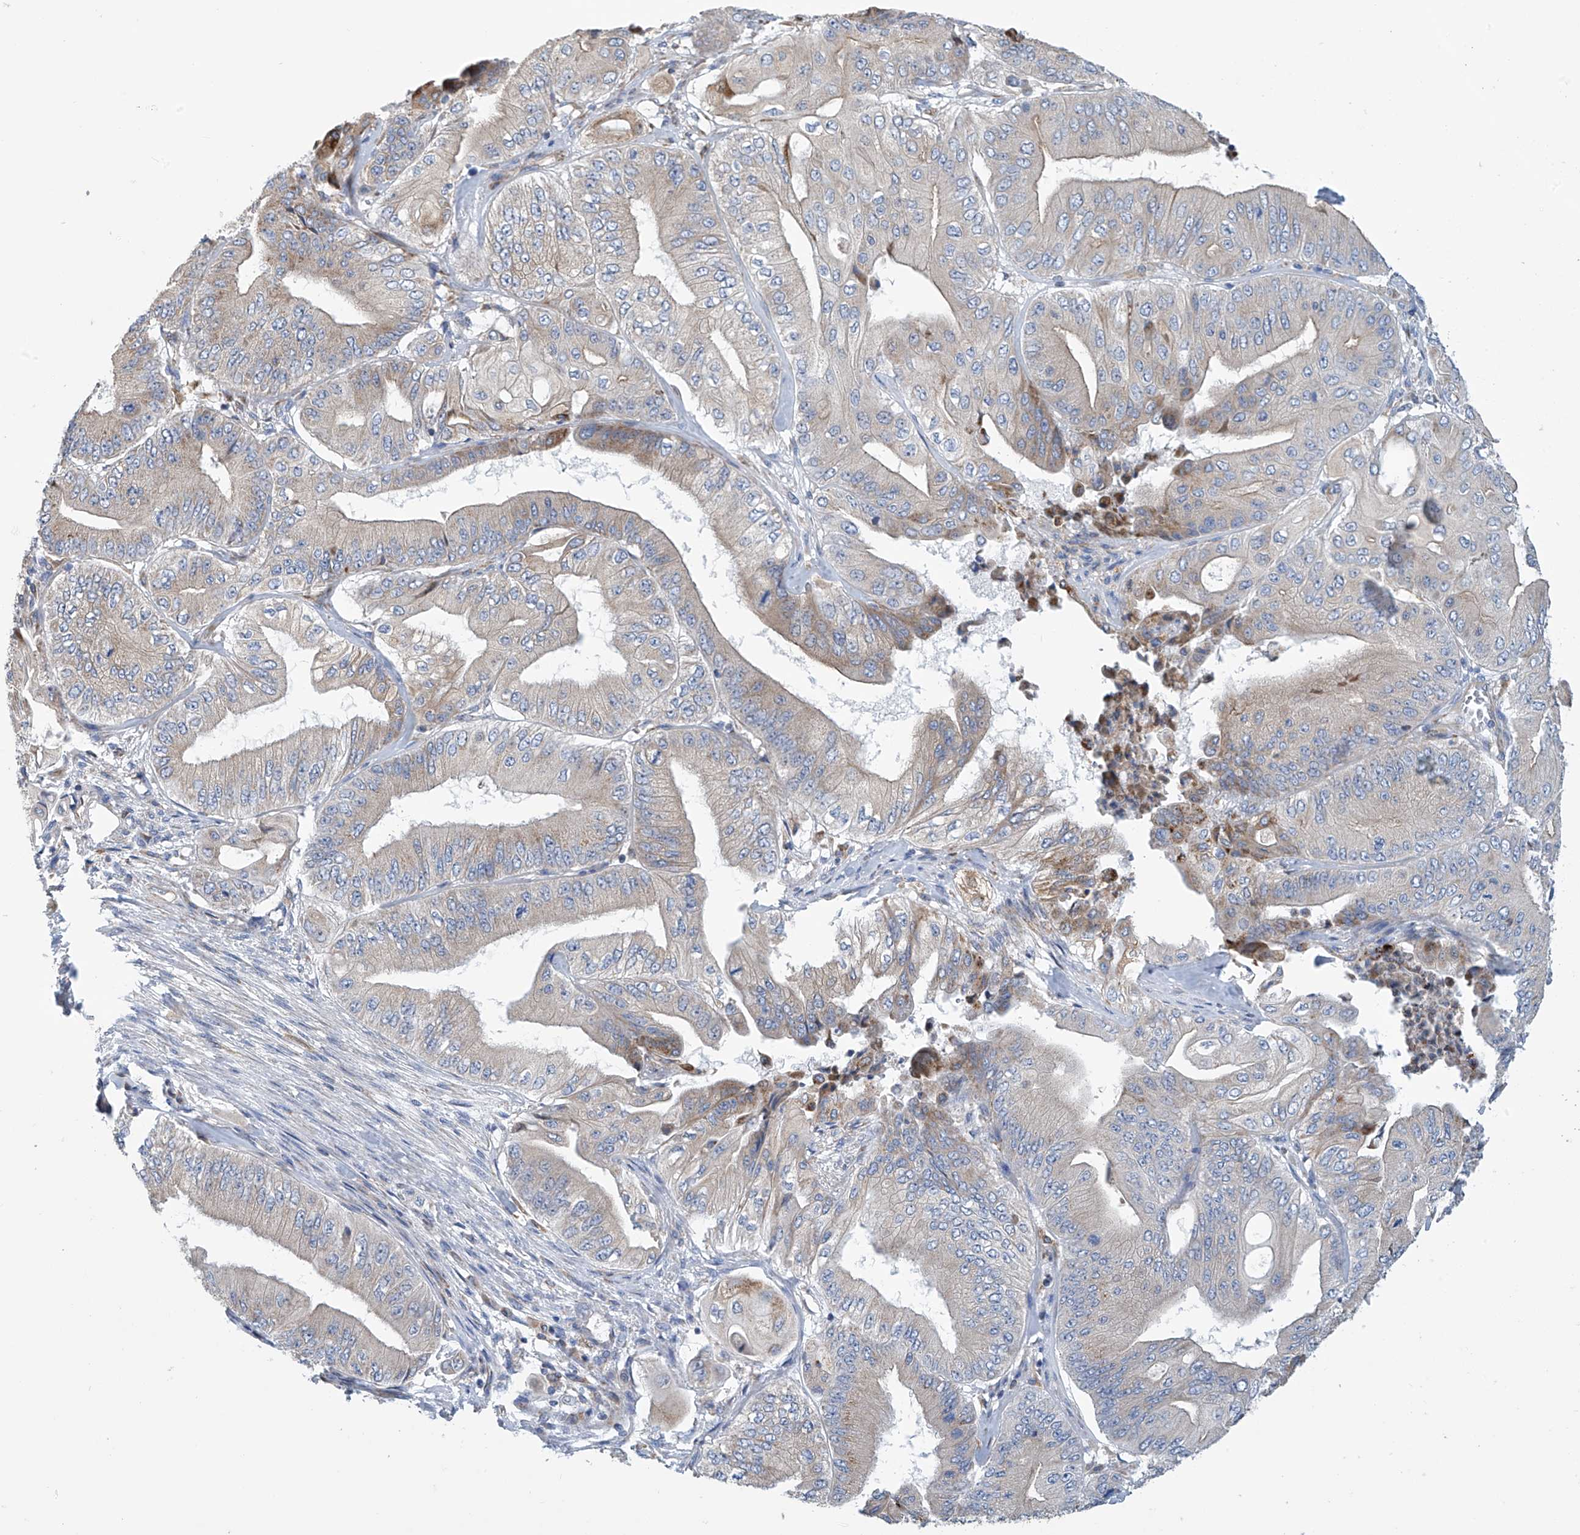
{"staining": {"intensity": "weak", "quantity": "<25%", "location": "cytoplasmic/membranous"}, "tissue": "pancreatic cancer", "cell_type": "Tumor cells", "image_type": "cancer", "snomed": [{"axis": "morphology", "description": "Adenocarcinoma, NOS"}, {"axis": "topography", "description": "Pancreas"}], "caption": "IHC histopathology image of neoplastic tissue: human pancreatic adenocarcinoma stained with DAB (3,3'-diaminobenzidine) exhibits no significant protein positivity in tumor cells.", "gene": "EIF5B", "patient": {"sex": "female", "age": 77}}